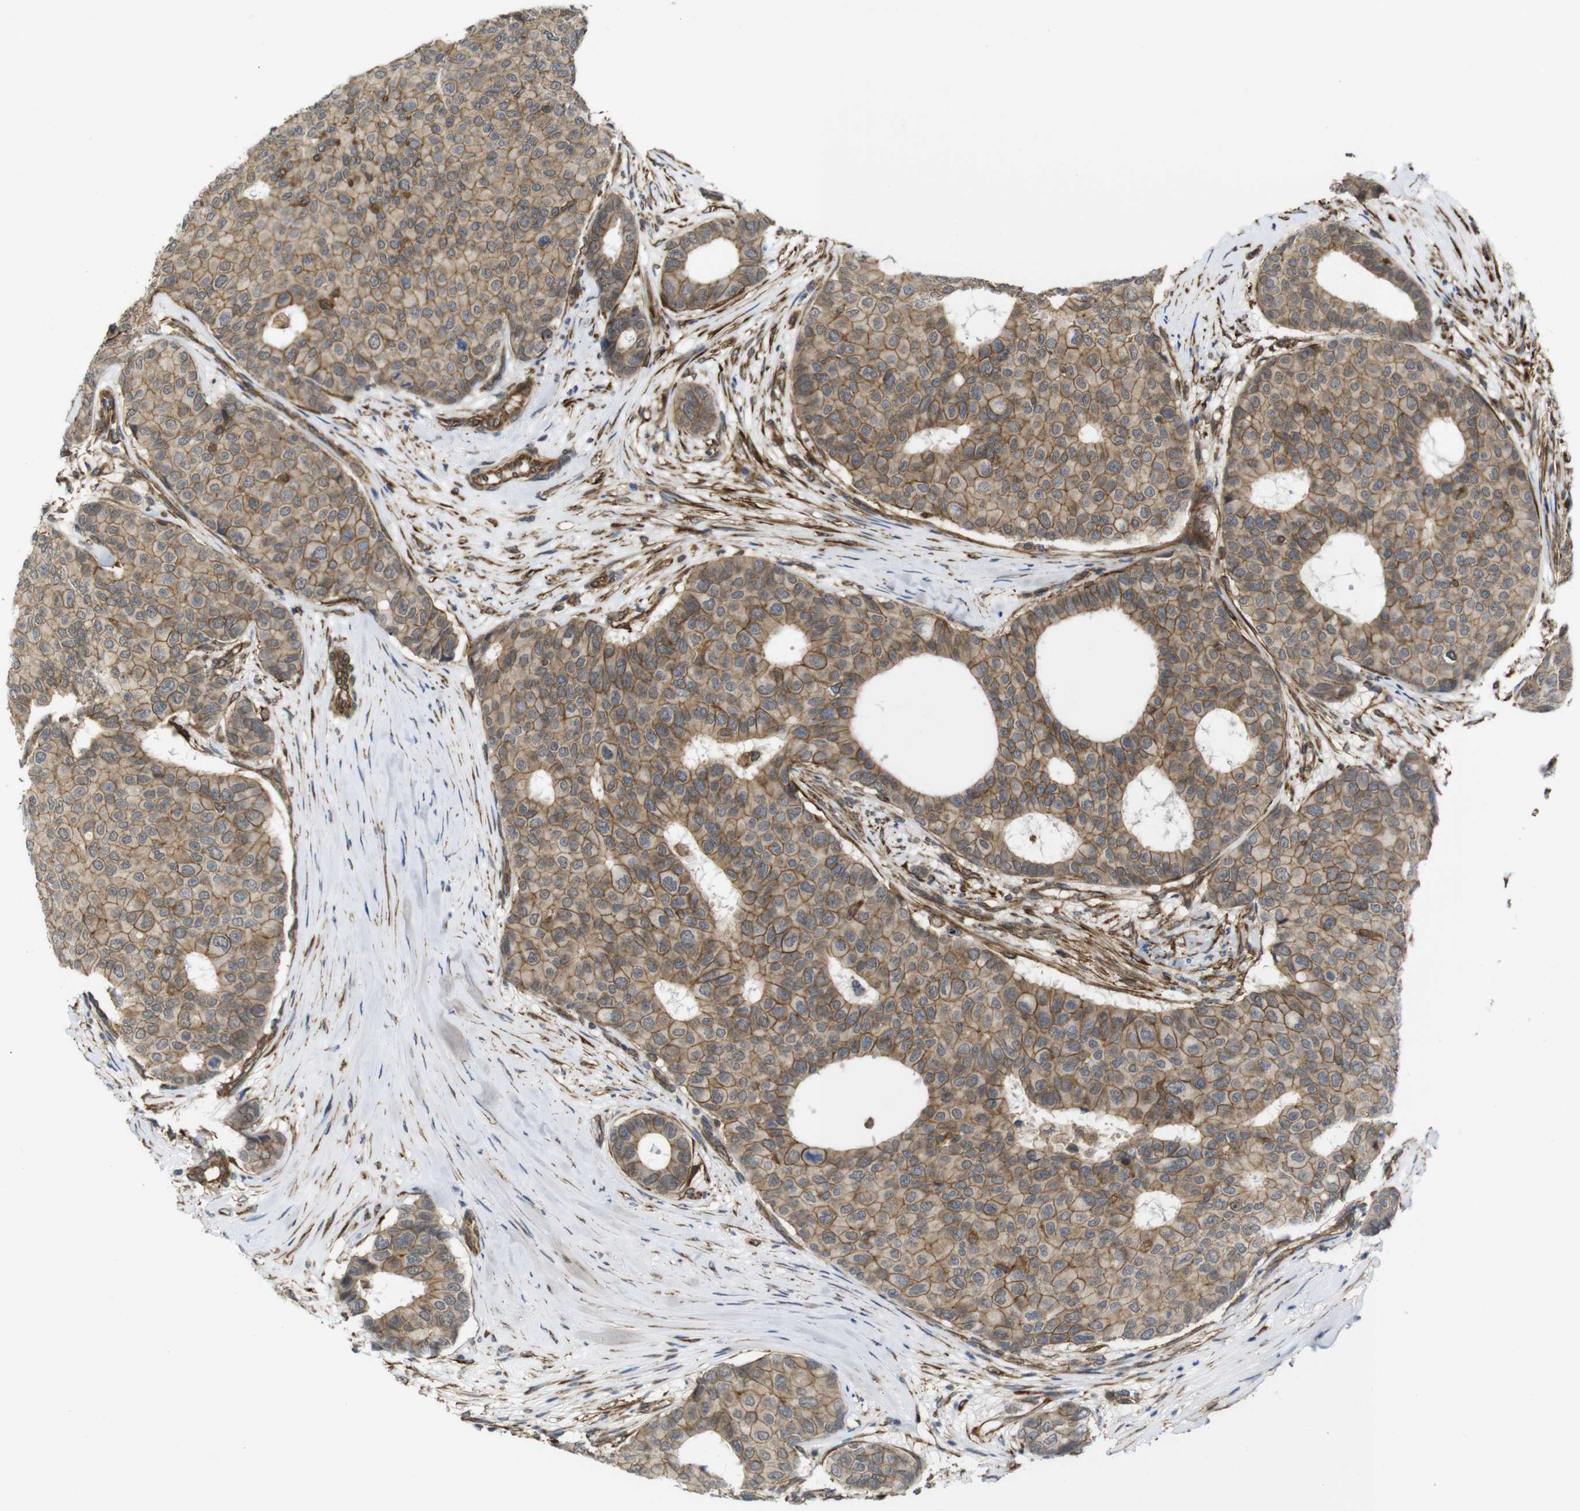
{"staining": {"intensity": "moderate", "quantity": ">75%", "location": "cytoplasmic/membranous"}, "tissue": "breast cancer", "cell_type": "Tumor cells", "image_type": "cancer", "snomed": [{"axis": "morphology", "description": "Duct carcinoma"}, {"axis": "topography", "description": "Breast"}], "caption": "Immunohistochemistry (IHC) micrograph of breast invasive ductal carcinoma stained for a protein (brown), which shows medium levels of moderate cytoplasmic/membranous staining in approximately >75% of tumor cells.", "gene": "ZDHHC5", "patient": {"sex": "female", "age": 75}}